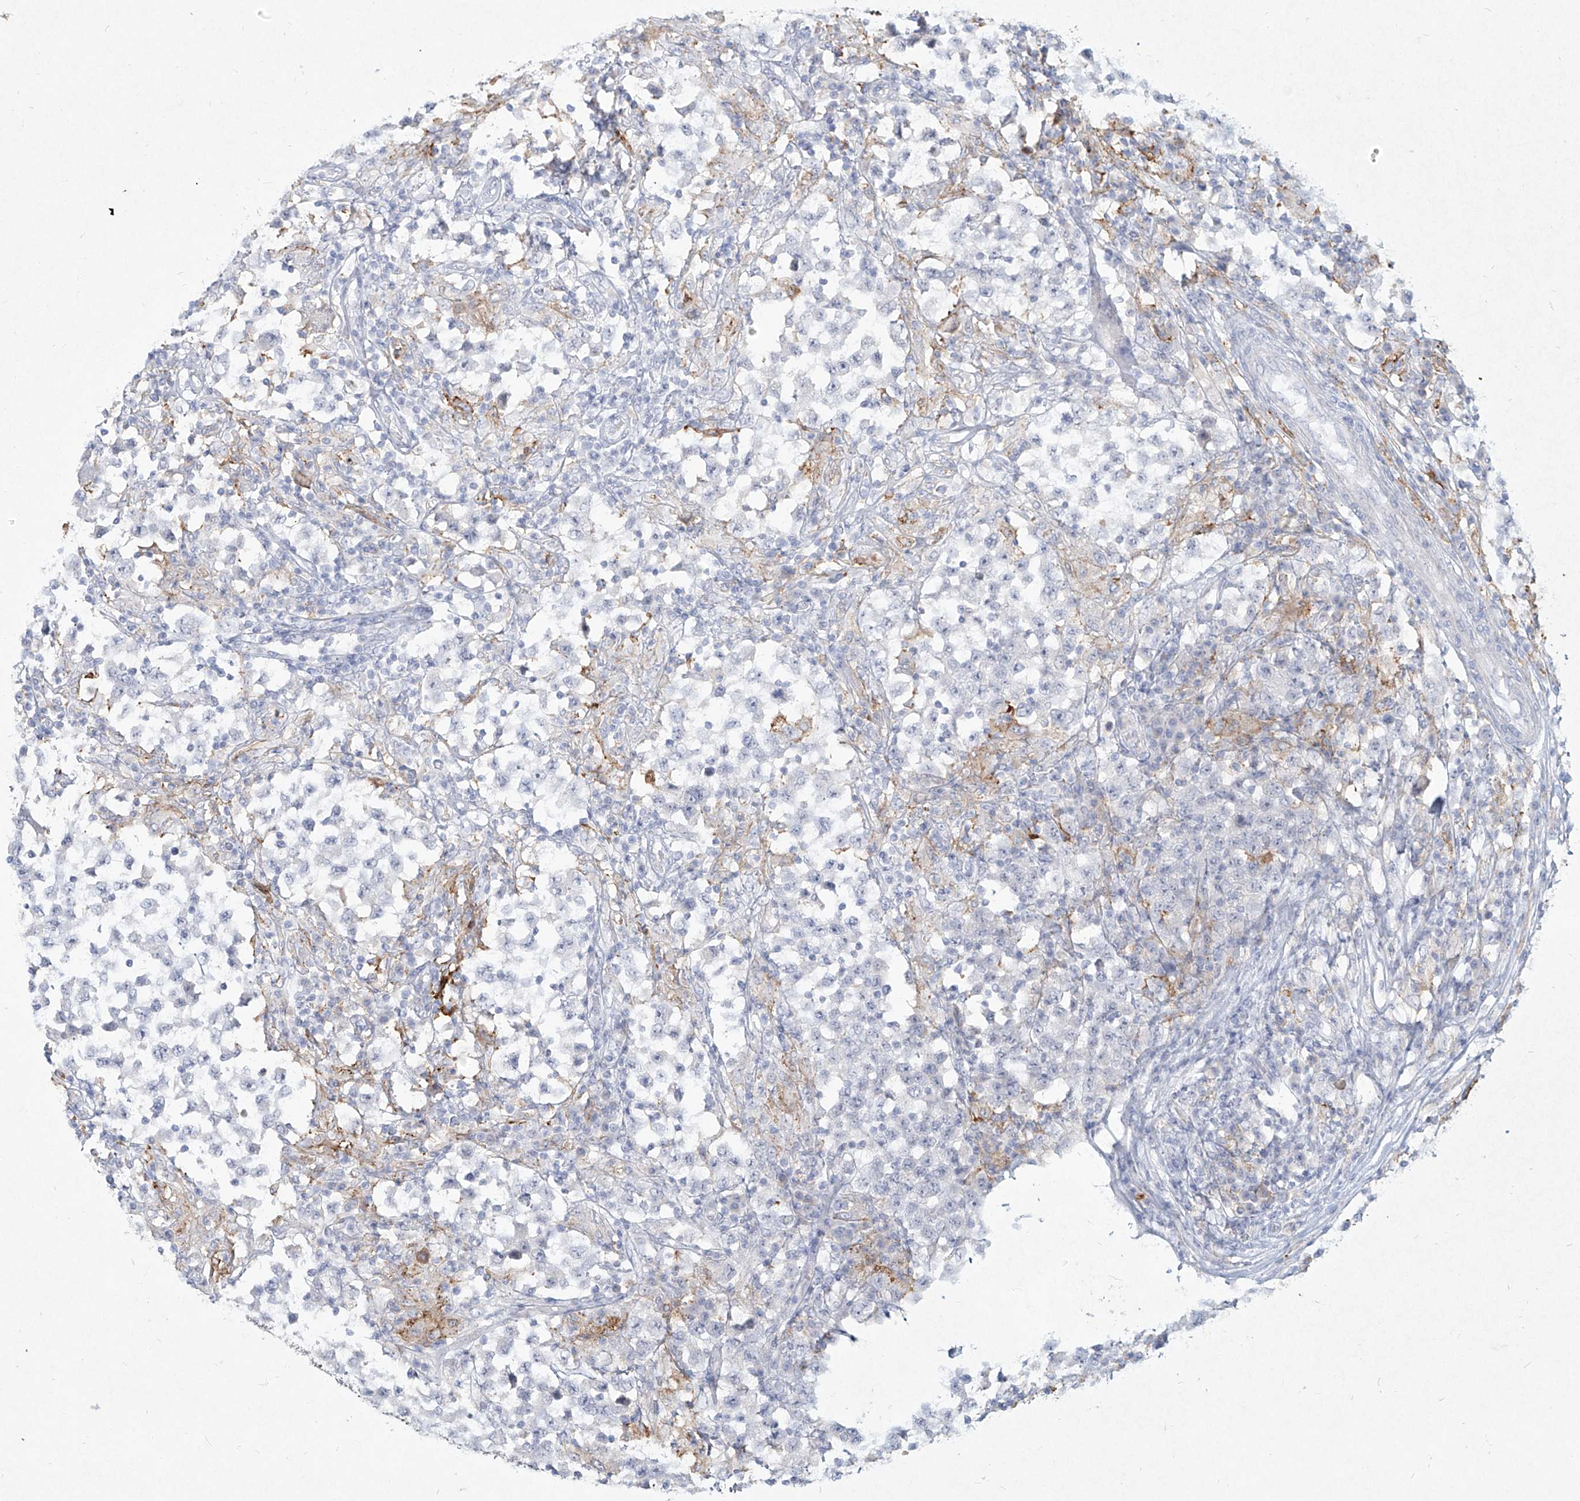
{"staining": {"intensity": "negative", "quantity": "none", "location": "none"}, "tissue": "testis cancer", "cell_type": "Tumor cells", "image_type": "cancer", "snomed": [{"axis": "morphology", "description": "Carcinoma, Embryonal, NOS"}, {"axis": "topography", "description": "Testis"}], "caption": "High power microscopy image of an IHC photomicrograph of testis embryonal carcinoma, revealing no significant positivity in tumor cells.", "gene": "CD209", "patient": {"sex": "male", "age": 21}}